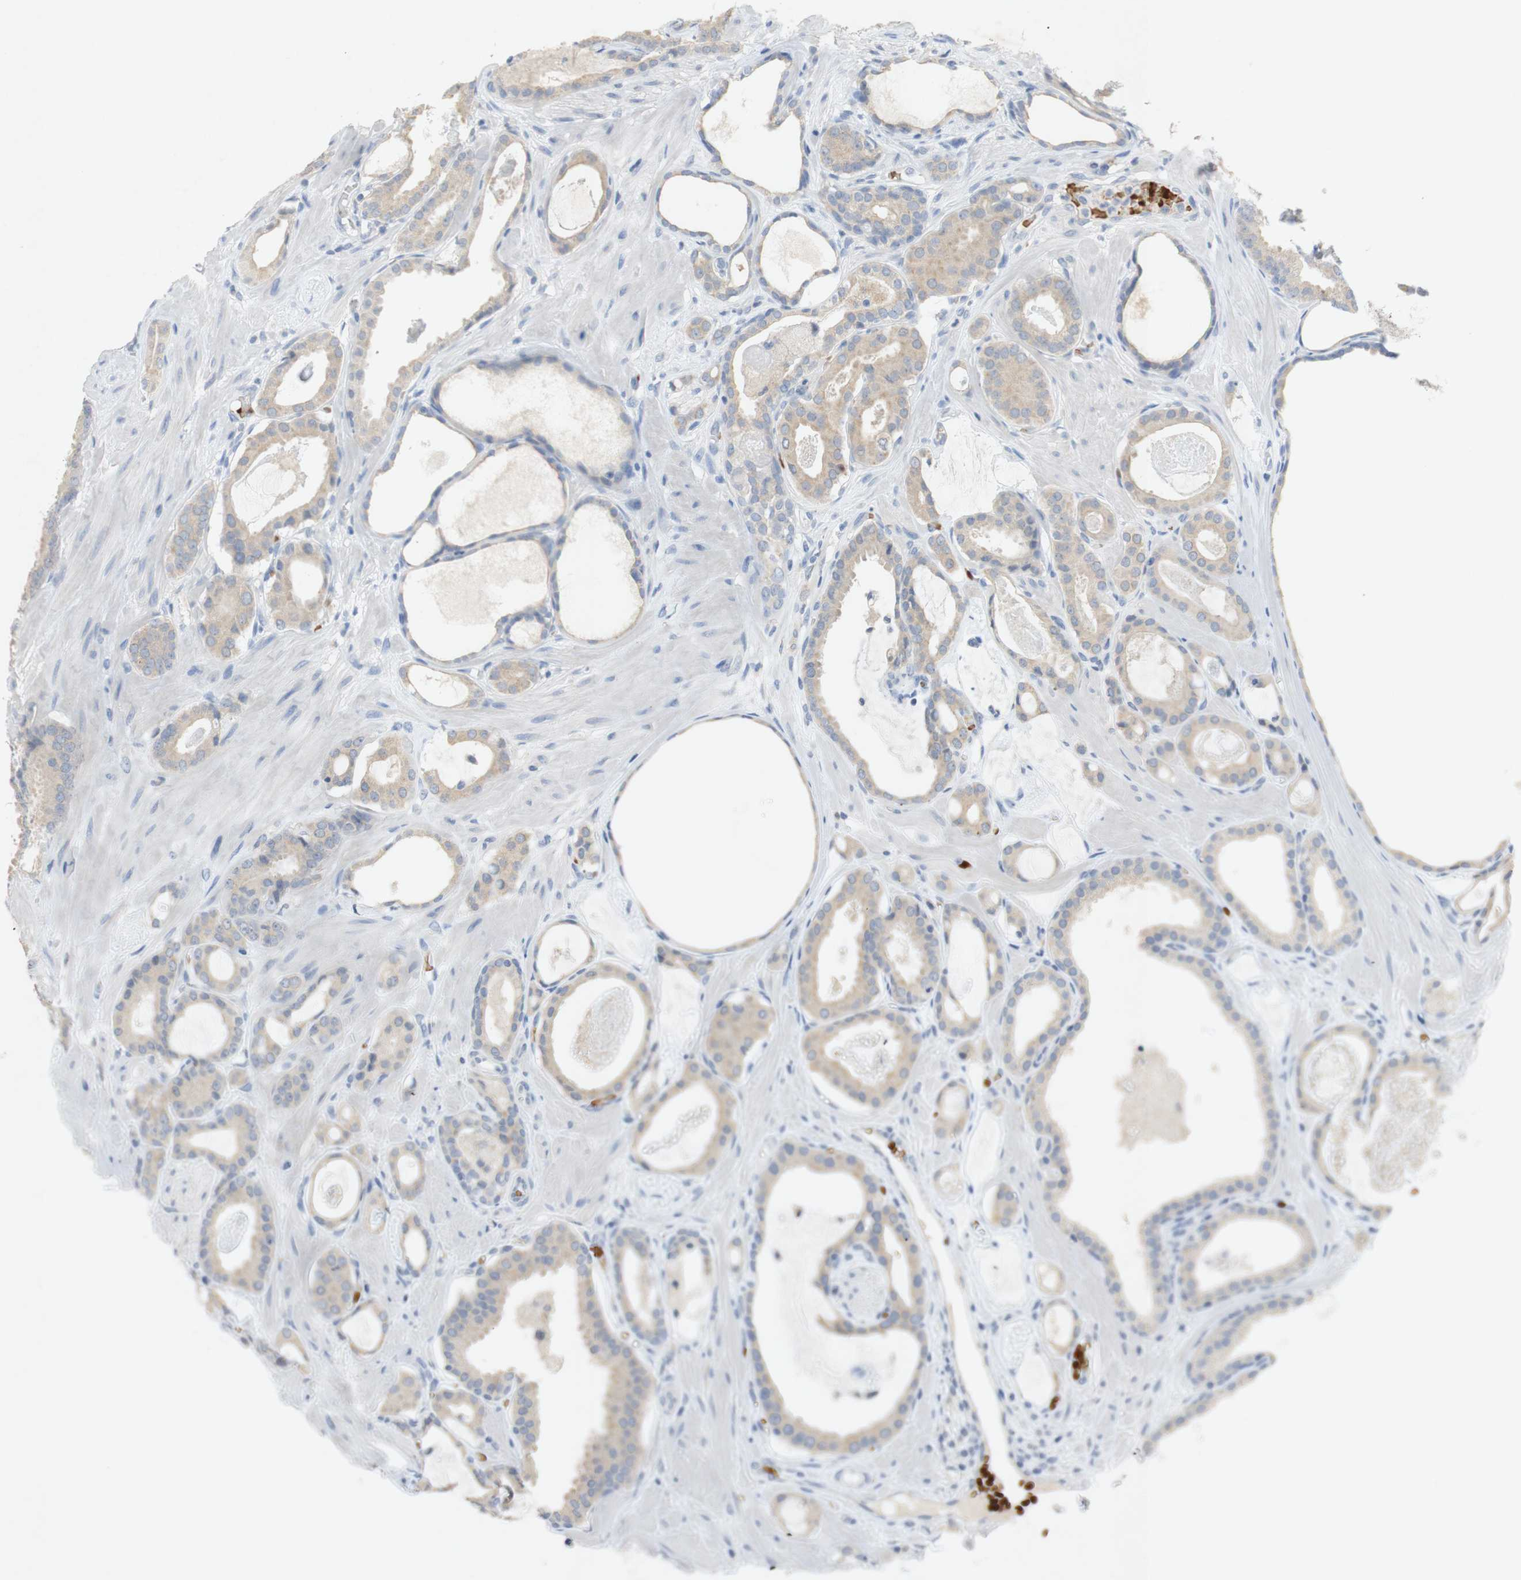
{"staining": {"intensity": "weak", "quantity": "25%-75%", "location": "cytoplasmic/membranous"}, "tissue": "prostate cancer", "cell_type": "Tumor cells", "image_type": "cancer", "snomed": [{"axis": "morphology", "description": "Adenocarcinoma, Low grade"}, {"axis": "topography", "description": "Prostate"}], "caption": "There is low levels of weak cytoplasmic/membranous expression in tumor cells of prostate adenocarcinoma (low-grade), as demonstrated by immunohistochemical staining (brown color).", "gene": "EPO", "patient": {"sex": "male", "age": 53}}